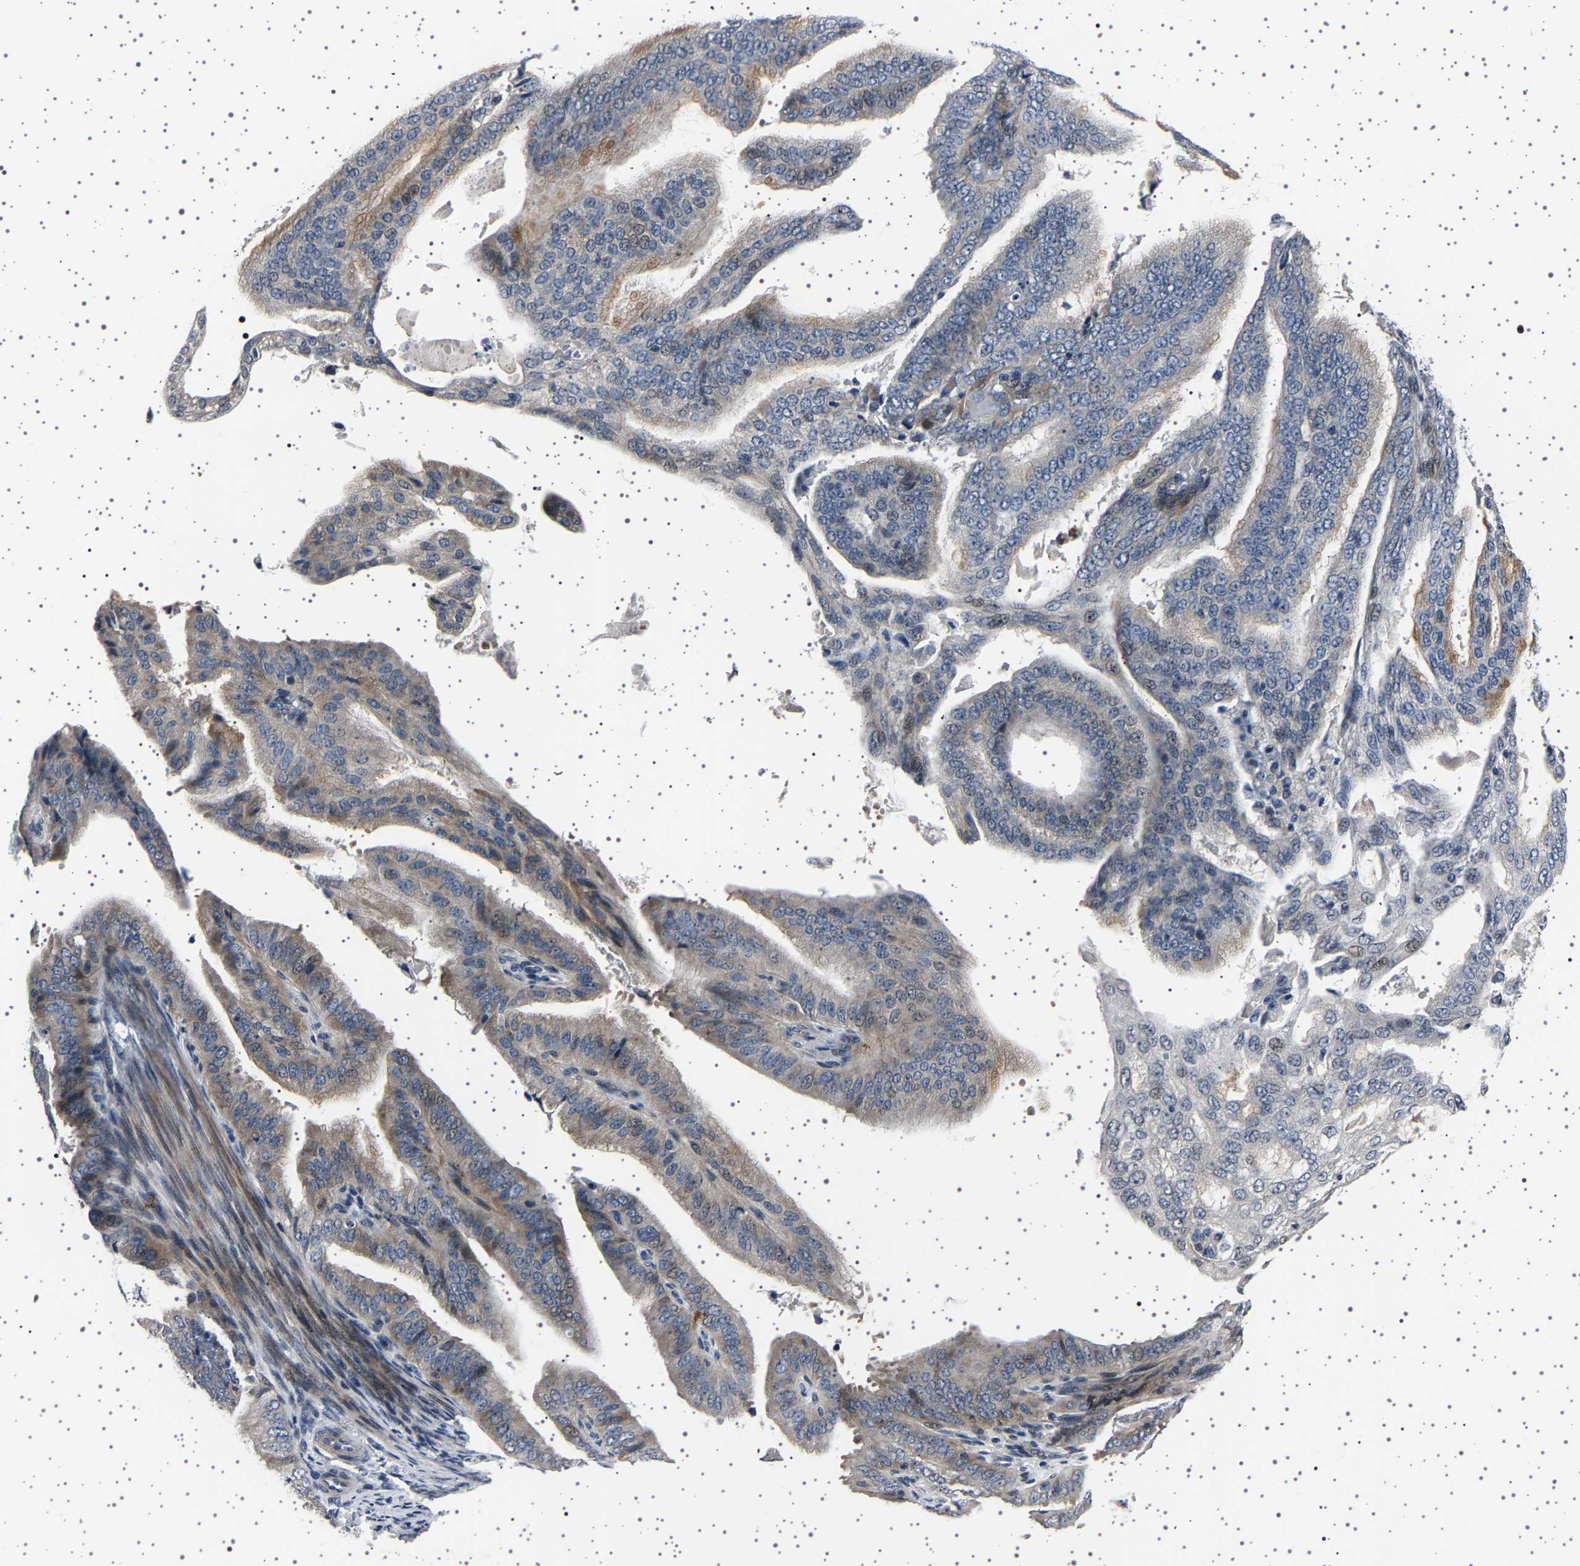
{"staining": {"intensity": "weak", "quantity": "<25%", "location": "cytoplasmic/membranous,nuclear"}, "tissue": "endometrial cancer", "cell_type": "Tumor cells", "image_type": "cancer", "snomed": [{"axis": "morphology", "description": "Adenocarcinoma, NOS"}, {"axis": "topography", "description": "Endometrium"}], "caption": "Human endometrial cancer stained for a protein using IHC shows no positivity in tumor cells.", "gene": "PAK5", "patient": {"sex": "female", "age": 58}}